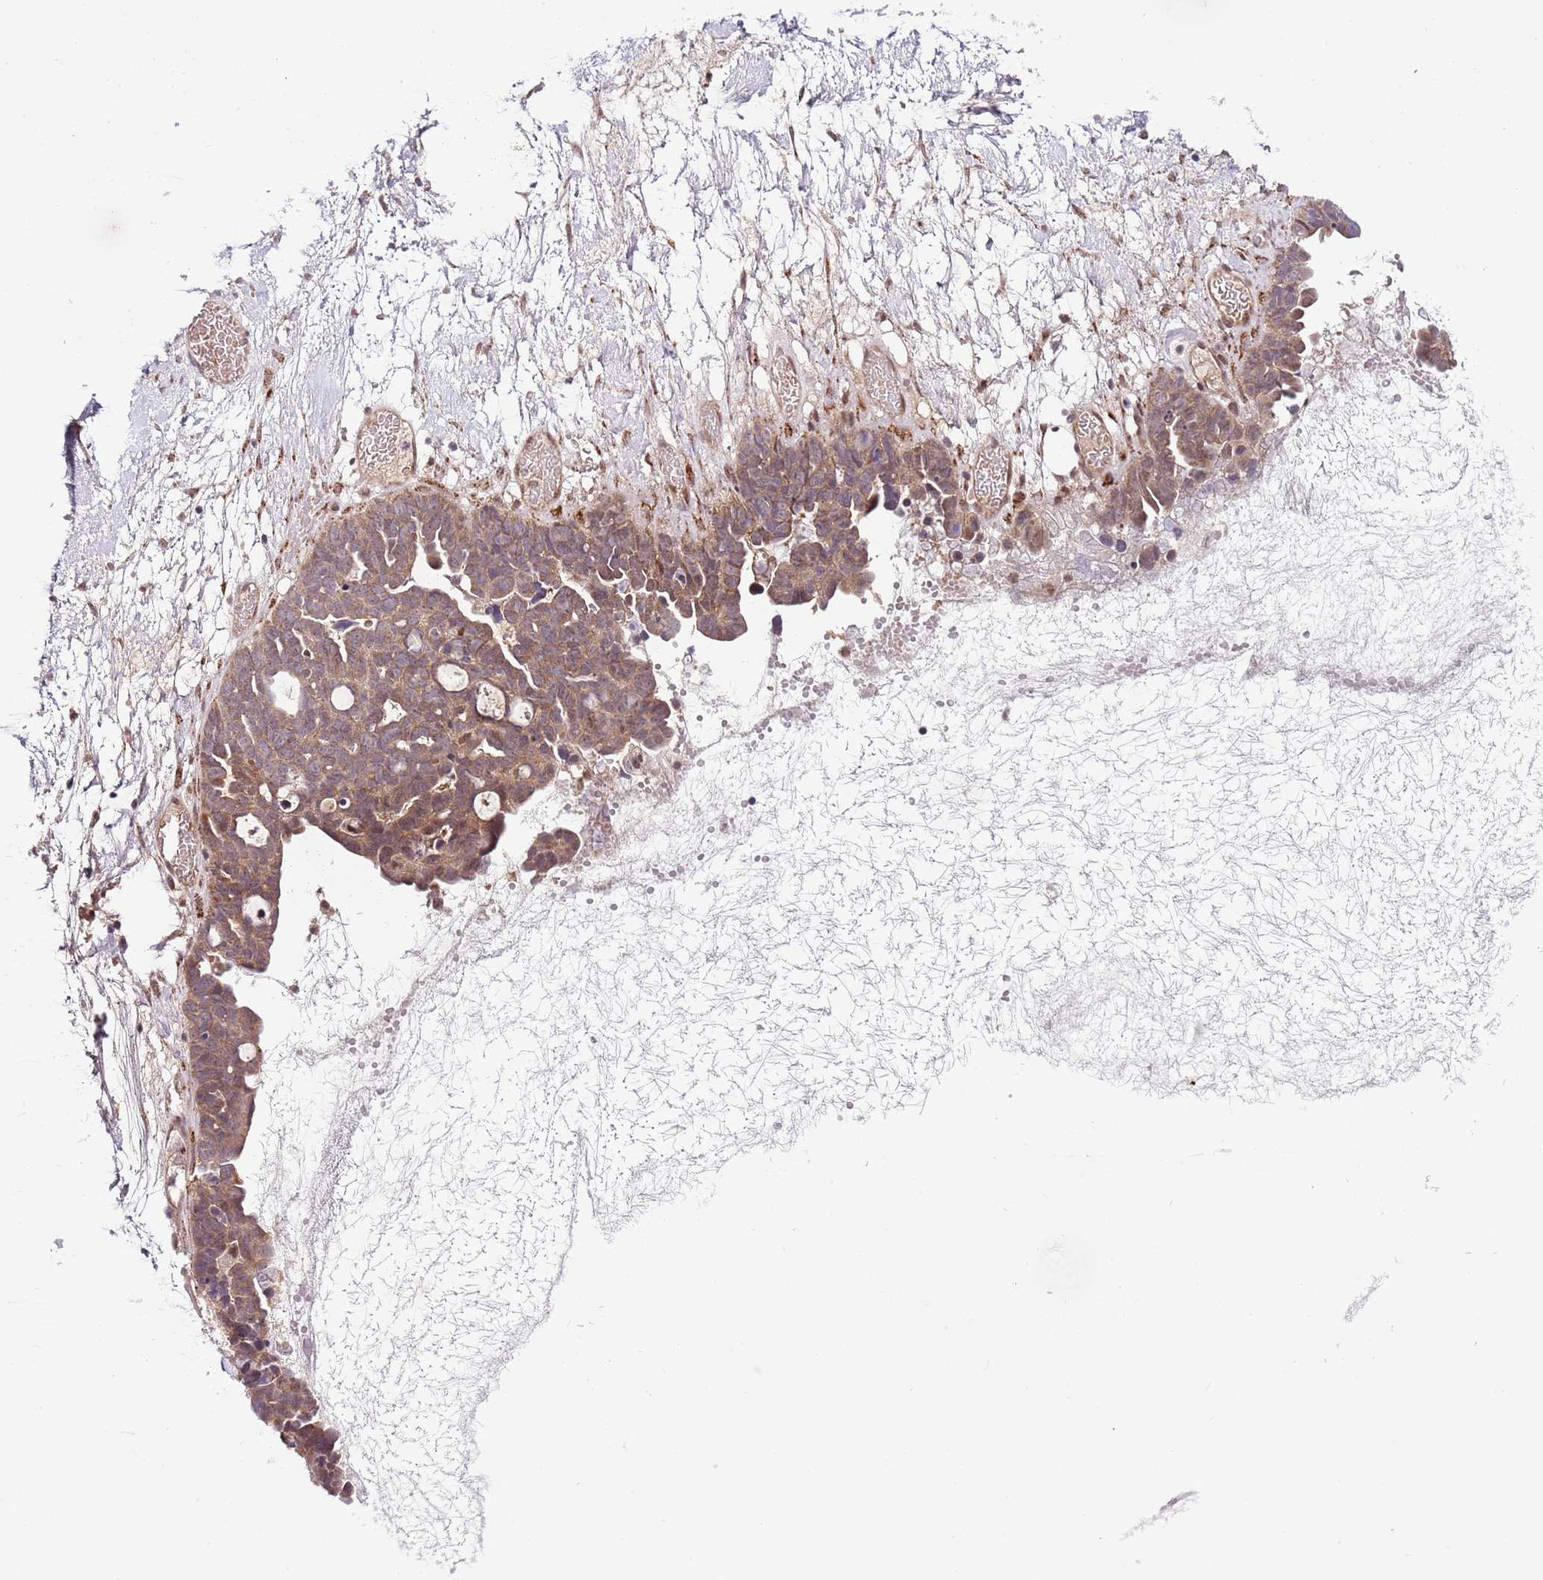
{"staining": {"intensity": "moderate", "quantity": ">75%", "location": "cytoplasmic/membranous"}, "tissue": "ovarian cancer", "cell_type": "Tumor cells", "image_type": "cancer", "snomed": [{"axis": "morphology", "description": "Cystadenocarcinoma, serous, NOS"}, {"axis": "topography", "description": "Ovary"}], "caption": "This photomicrograph demonstrates immunohistochemistry staining of ovarian cancer (serous cystadenocarcinoma), with medium moderate cytoplasmic/membranous expression in about >75% of tumor cells.", "gene": "CHD1", "patient": {"sex": "female", "age": 54}}